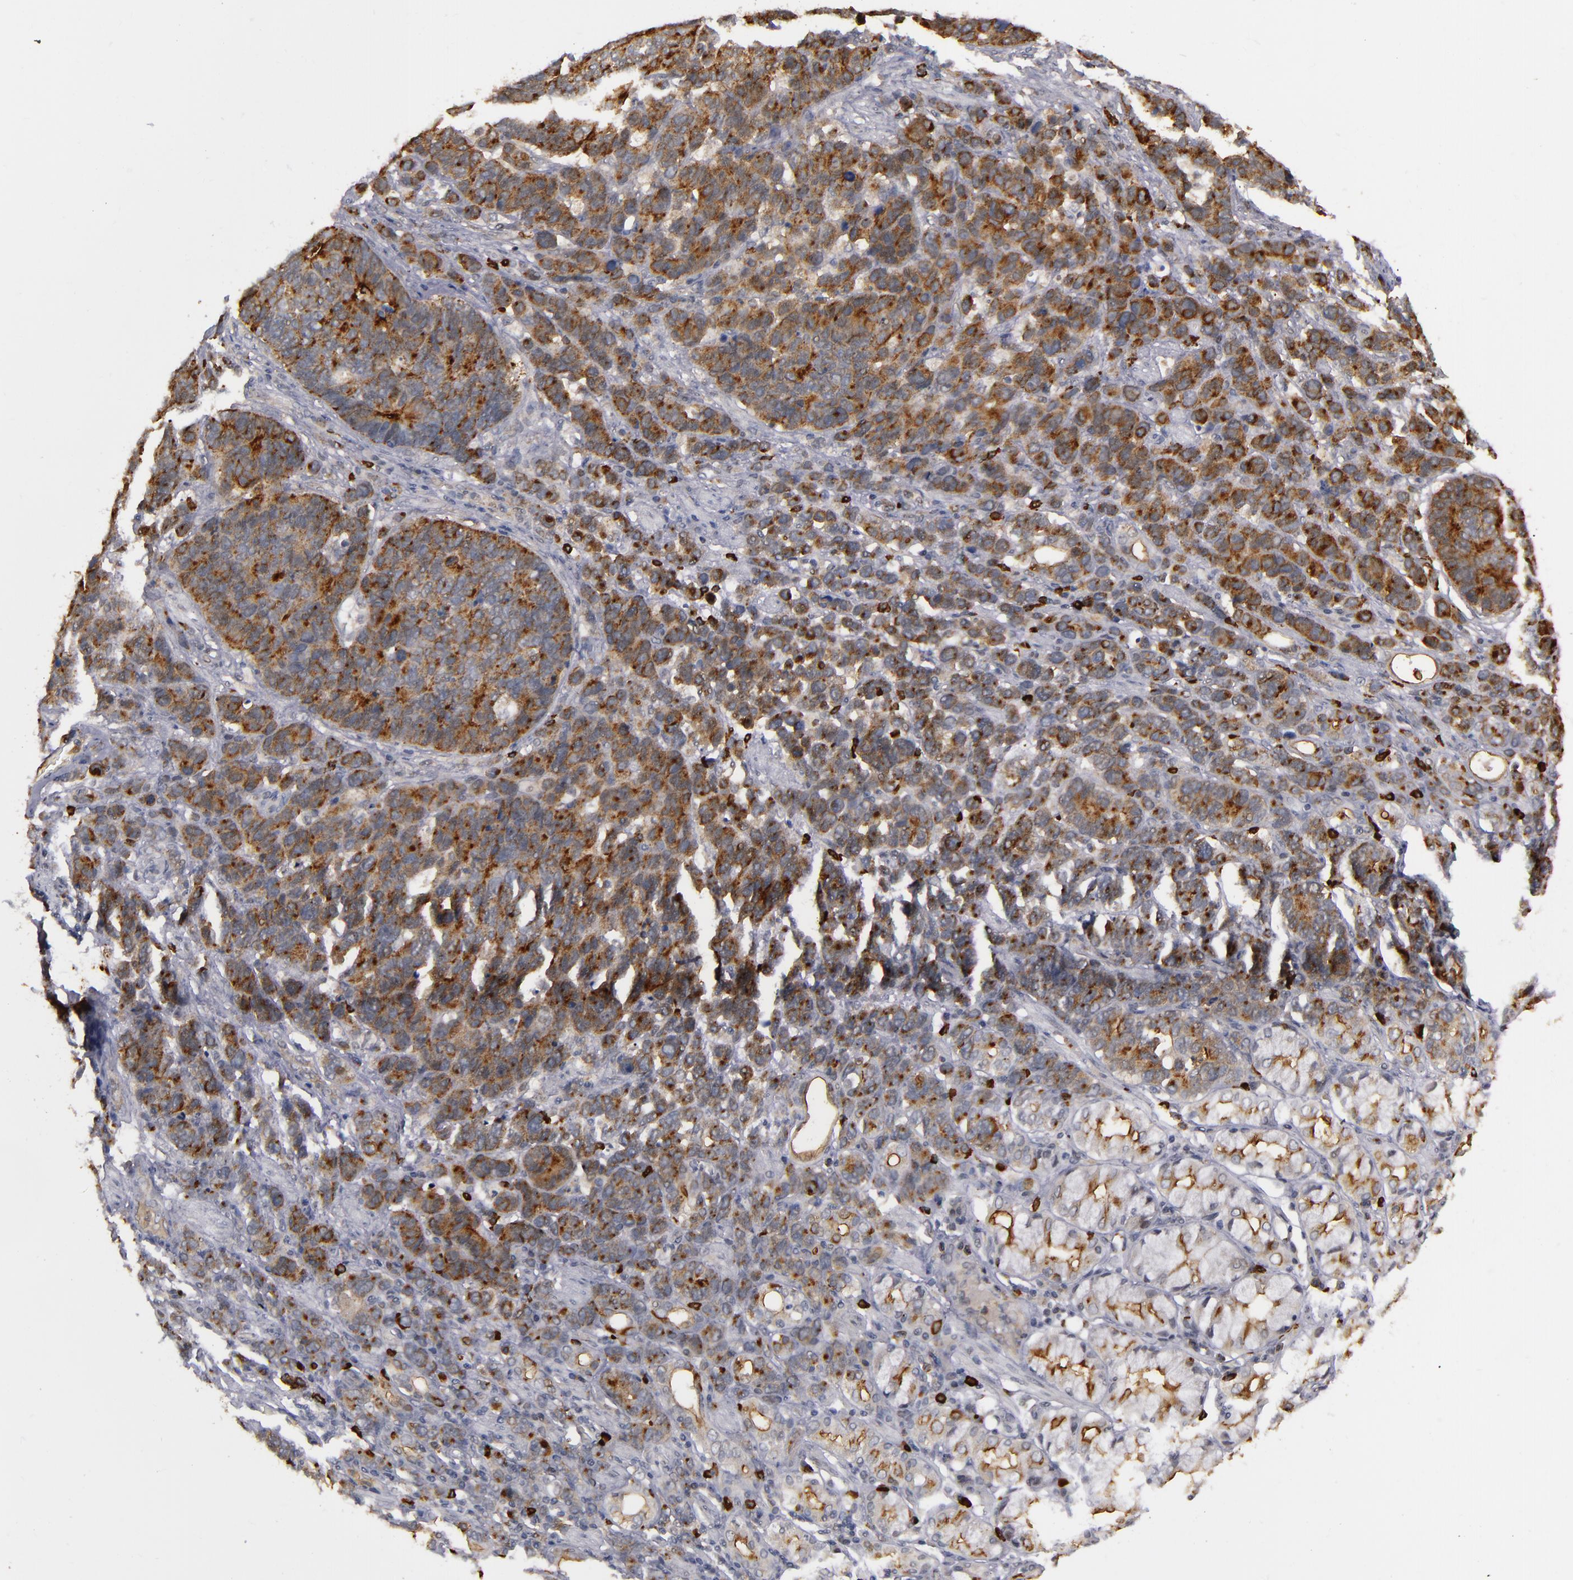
{"staining": {"intensity": "moderate", "quantity": ">75%", "location": "cytoplasmic/membranous"}, "tissue": "stomach cancer", "cell_type": "Tumor cells", "image_type": "cancer", "snomed": [{"axis": "morphology", "description": "Adenocarcinoma, NOS"}, {"axis": "topography", "description": "Stomach, upper"}], "caption": "Adenocarcinoma (stomach) stained with immunohistochemistry shows moderate cytoplasmic/membranous expression in approximately >75% of tumor cells.", "gene": "STX3", "patient": {"sex": "male", "age": 71}}